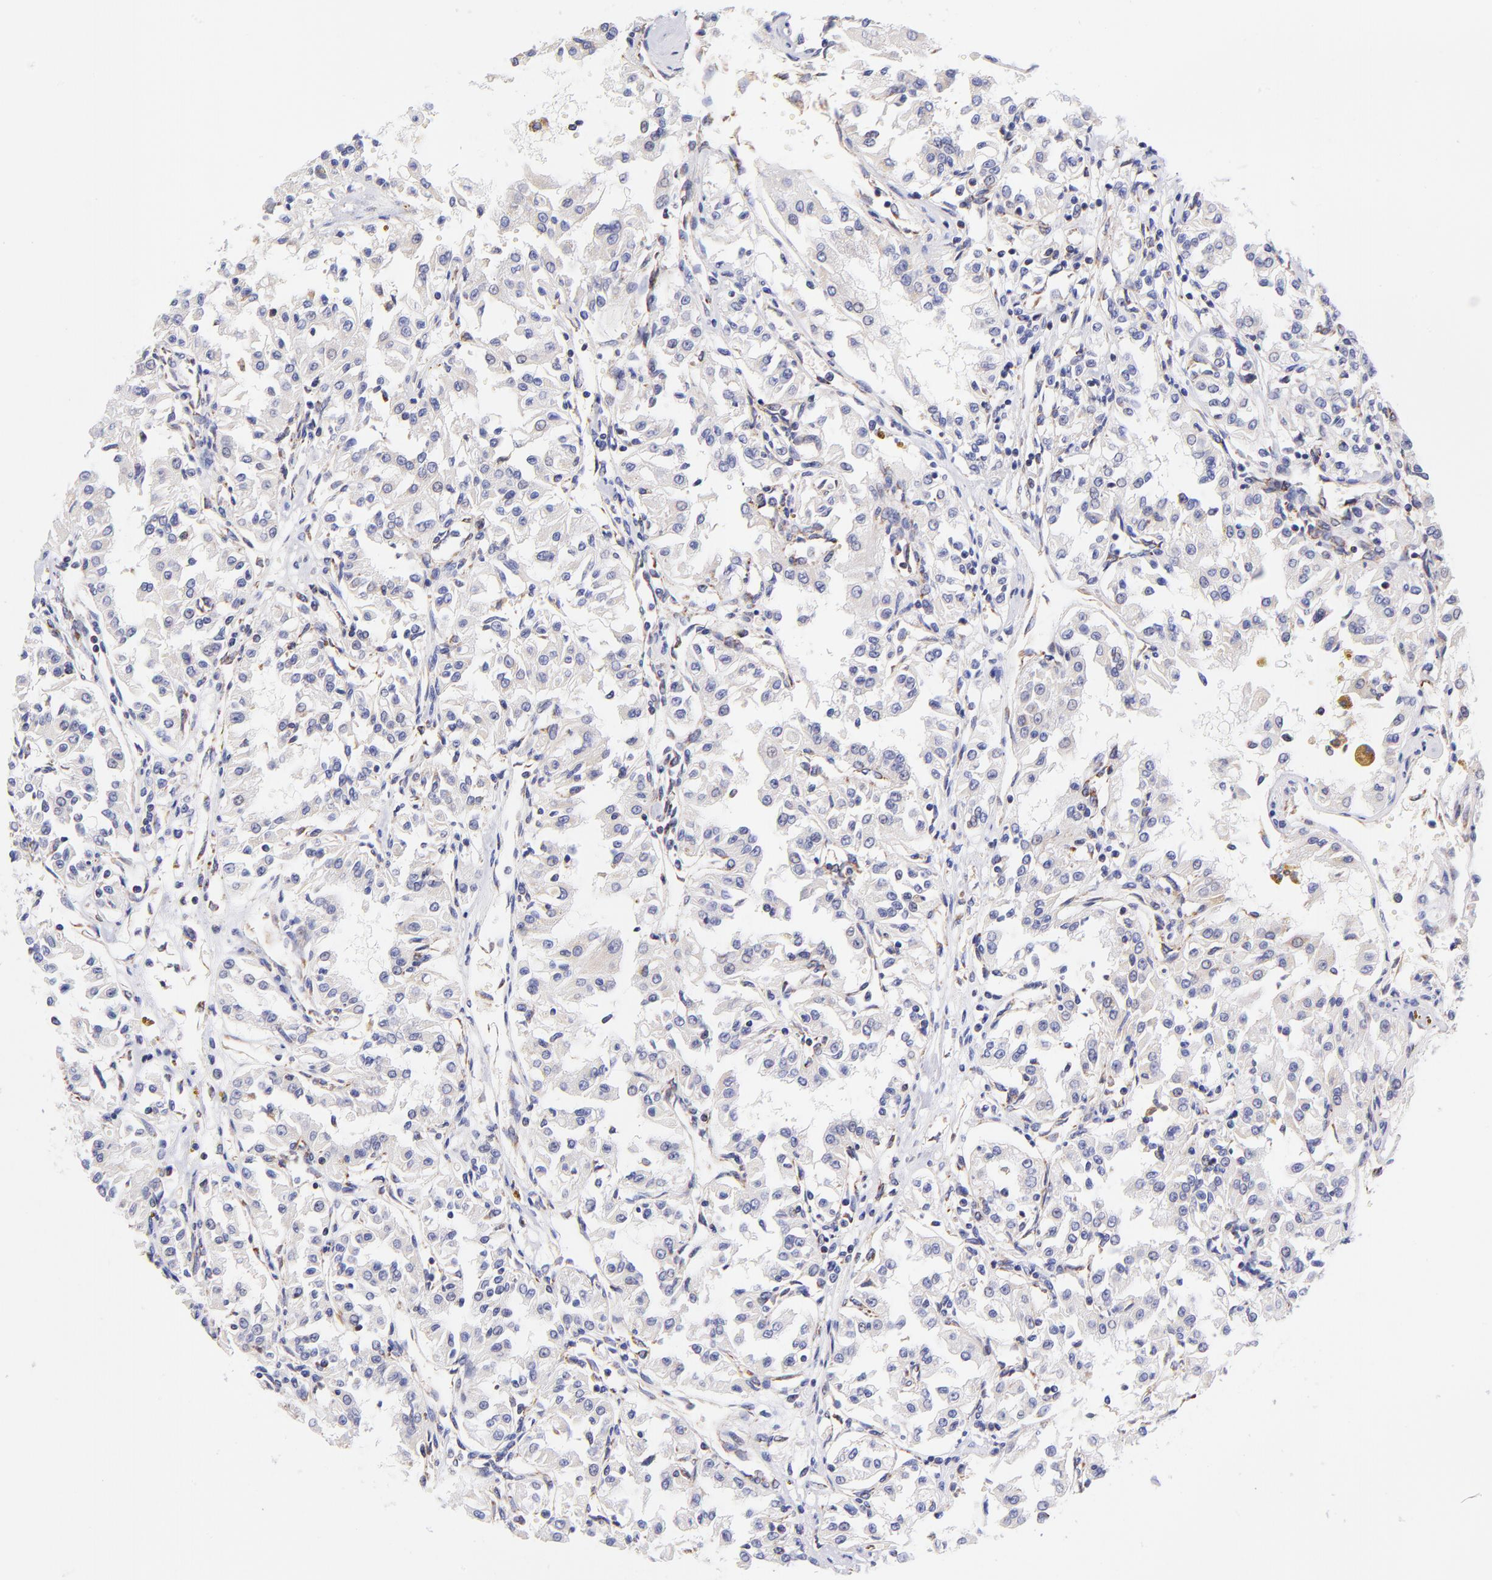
{"staining": {"intensity": "negative", "quantity": "none", "location": "none"}, "tissue": "renal cancer", "cell_type": "Tumor cells", "image_type": "cancer", "snomed": [{"axis": "morphology", "description": "Adenocarcinoma, NOS"}, {"axis": "topography", "description": "Kidney"}], "caption": "This is an immunohistochemistry histopathology image of renal adenocarcinoma. There is no positivity in tumor cells.", "gene": "NDUFB7", "patient": {"sex": "male", "age": 78}}